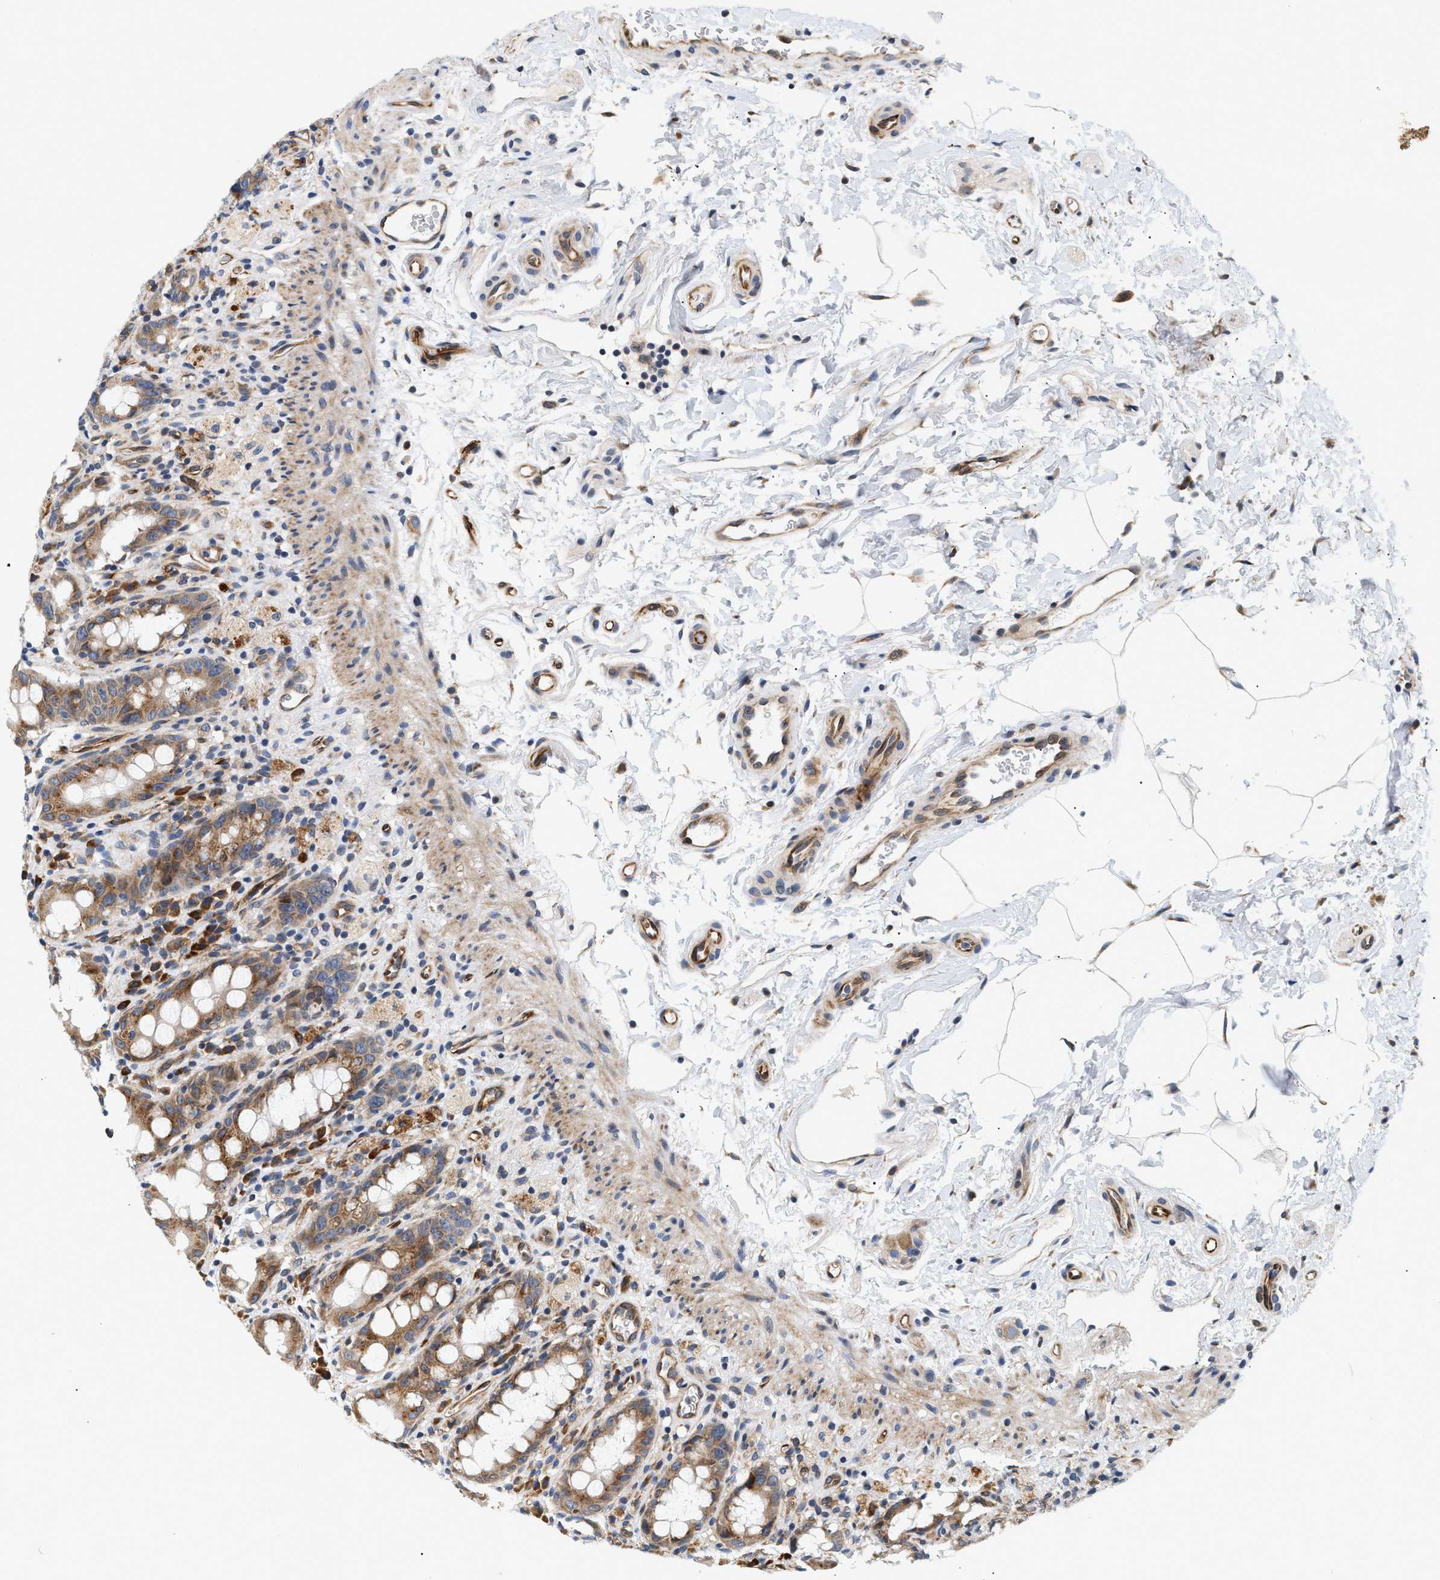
{"staining": {"intensity": "moderate", "quantity": ">75%", "location": "cytoplasmic/membranous"}, "tissue": "rectum", "cell_type": "Glandular cells", "image_type": "normal", "snomed": [{"axis": "morphology", "description": "Normal tissue, NOS"}, {"axis": "topography", "description": "Rectum"}], "caption": "Brown immunohistochemical staining in benign rectum shows moderate cytoplasmic/membranous positivity in approximately >75% of glandular cells. (brown staining indicates protein expression, while blue staining denotes nuclei).", "gene": "IFT74", "patient": {"sex": "male", "age": 44}}